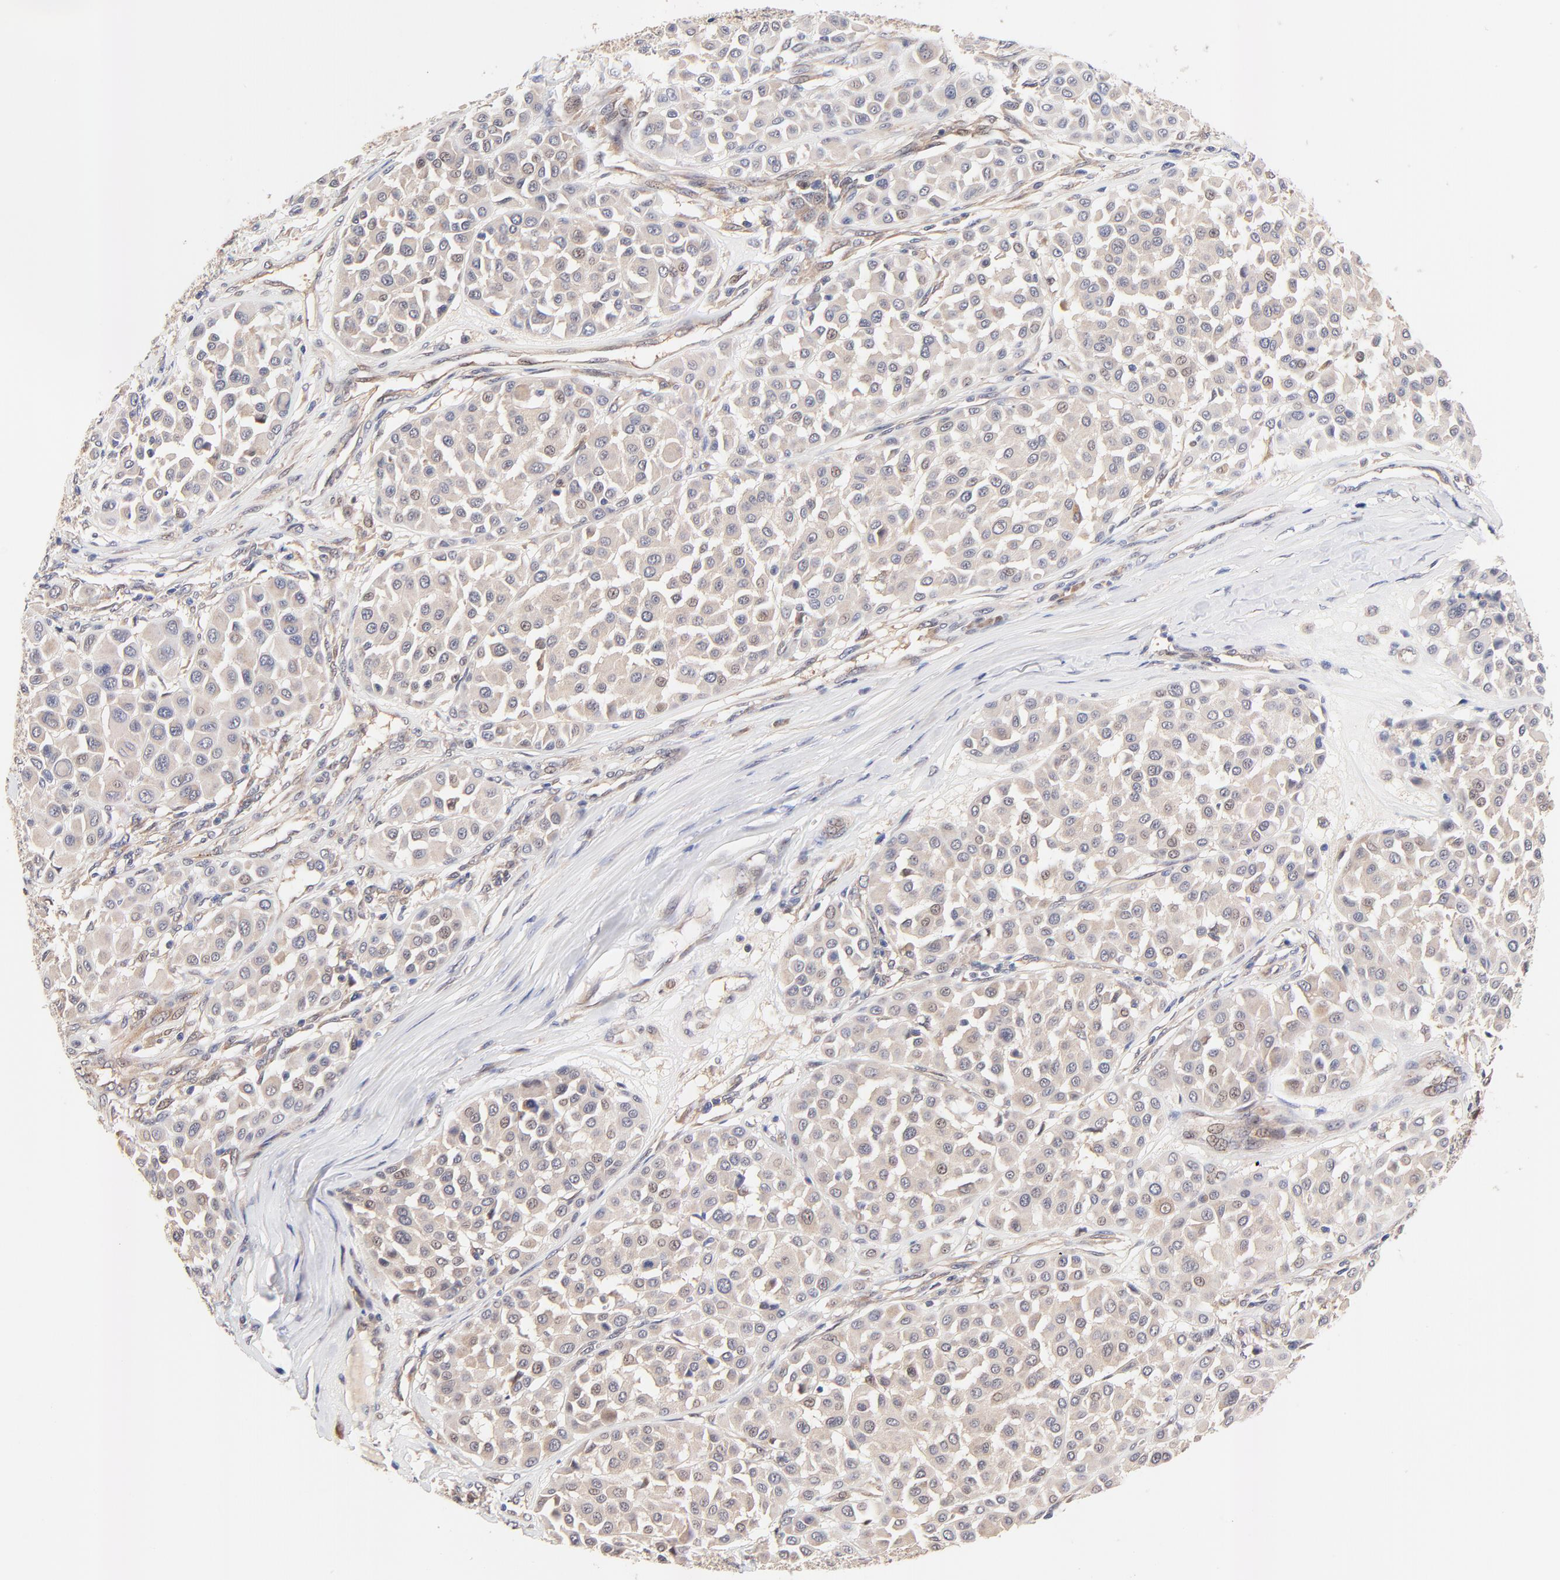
{"staining": {"intensity": "weak", "quantity": "25%-75%", "location": "cytoplasmic/membranous,nuclear"}, "tissue": "melanoma", "cell_type": "Tumor cells", "image_type": "cancer", "snomed": [{"axis": "morphology", "description": "Malignant melanoma, Metastatic site"}, {"axis": "topography", "description": "Soft tissue"}], "caption": "Tumor cells demonstrate low levels of weak cytoplasmic/membranous and nuclear positivity in approximately 25%-75% of cells in human melanoma. (DAB IHC, brown staining for protein, blue staining for nuclei).", "gene": "TXNL1", "patient": {"sex": "male", "age": 41}}